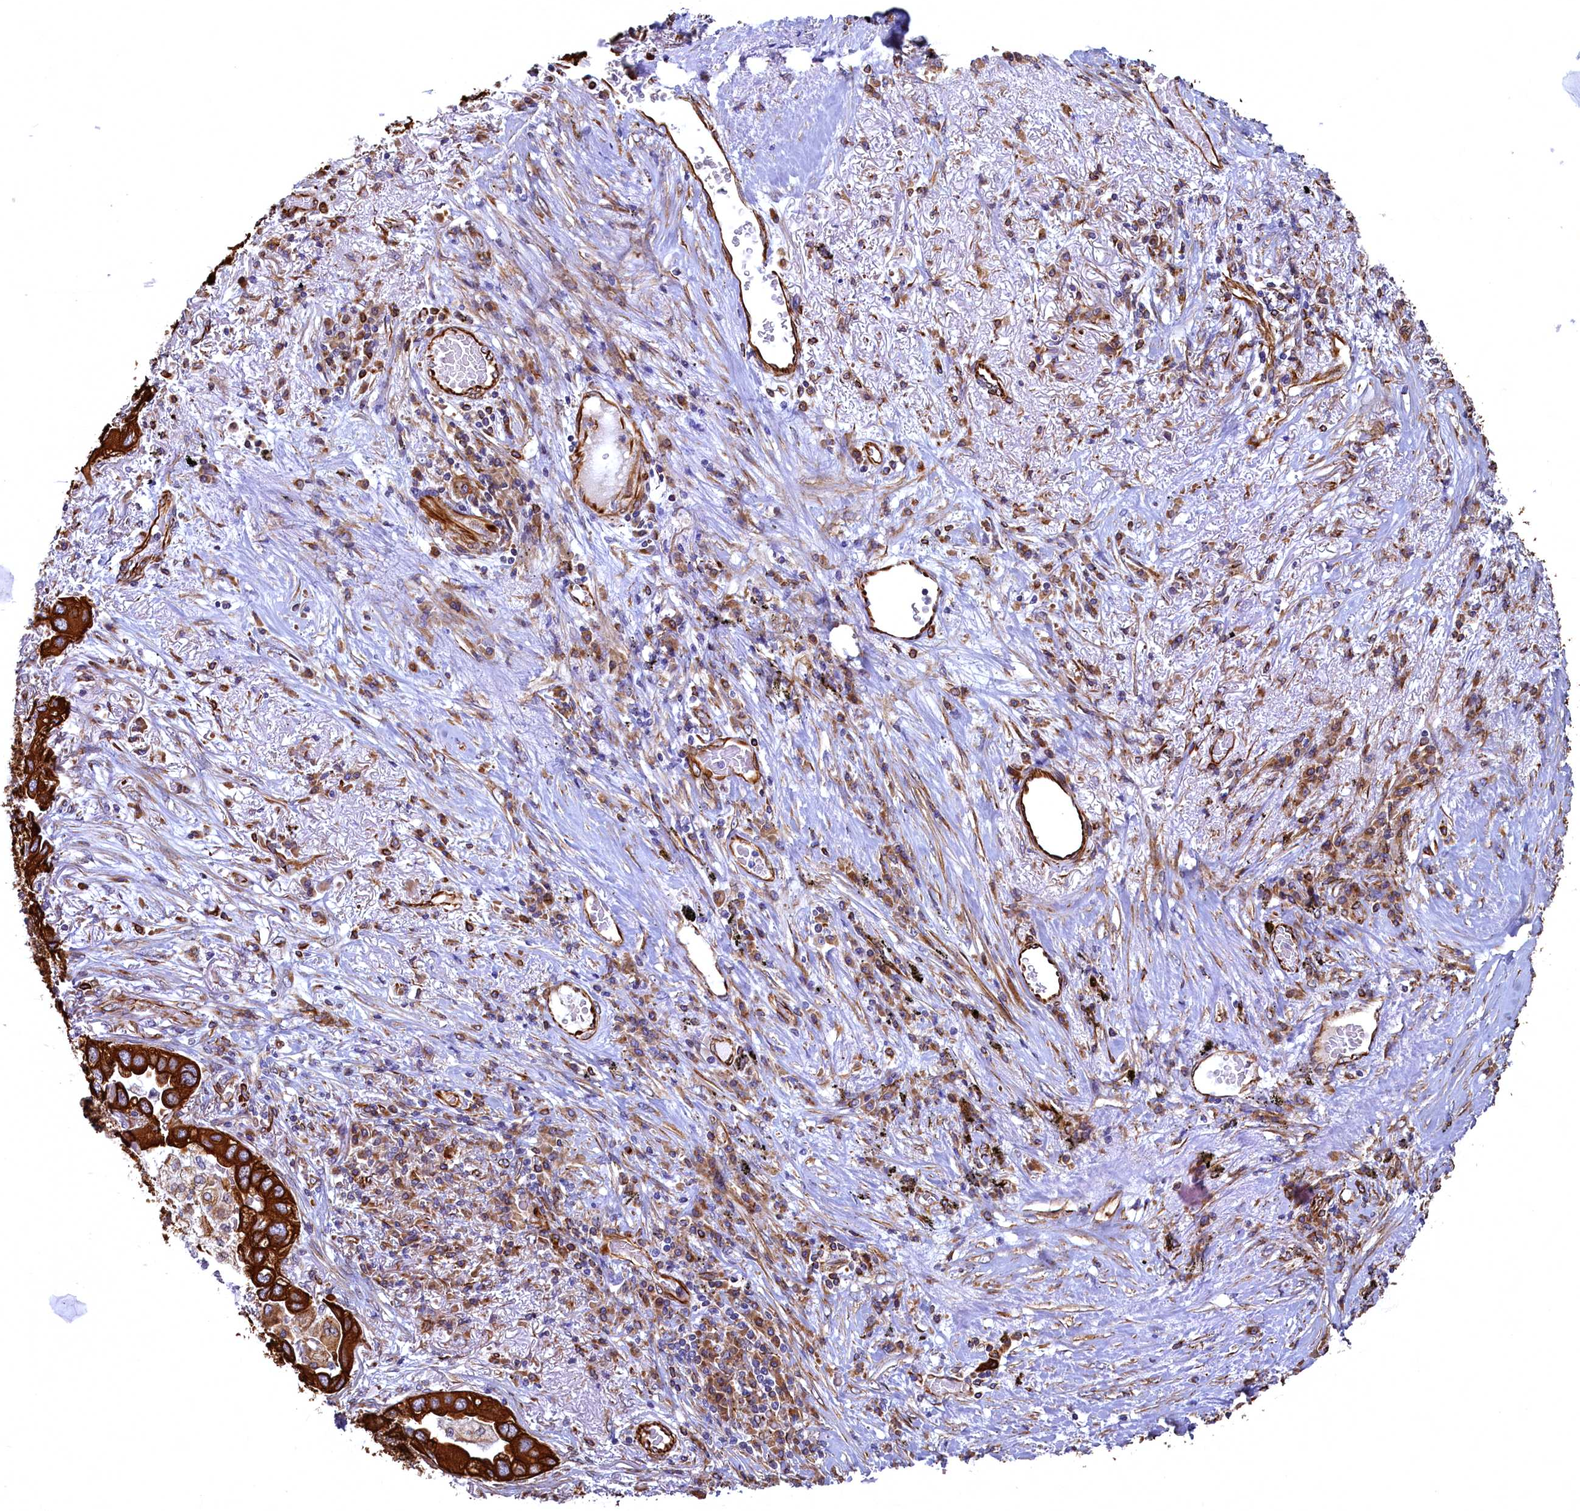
{"staining": {"intensity": "strong", "quantity": ">75%", "location": "cytoplasmic/membranous"}, "tissue": "lung cancer", "cell_type": "Tumor cells", "image_type": "cancer", "snomed": [{"axis": "morphology", "description": "Adenocarcinoma, NOS"}, {"axis": "topography", "description": "Lung"}], "caption": "DAB (3,3'-diaminobenzidine) immunohistochemical staining of human lung adenocarcinoma demonstrates strong cytoplasmic/membranous protein expression in about >75% of tumor cells.", "gene": "LRRC57", "patient": {"sex": "female", "age": 76}}